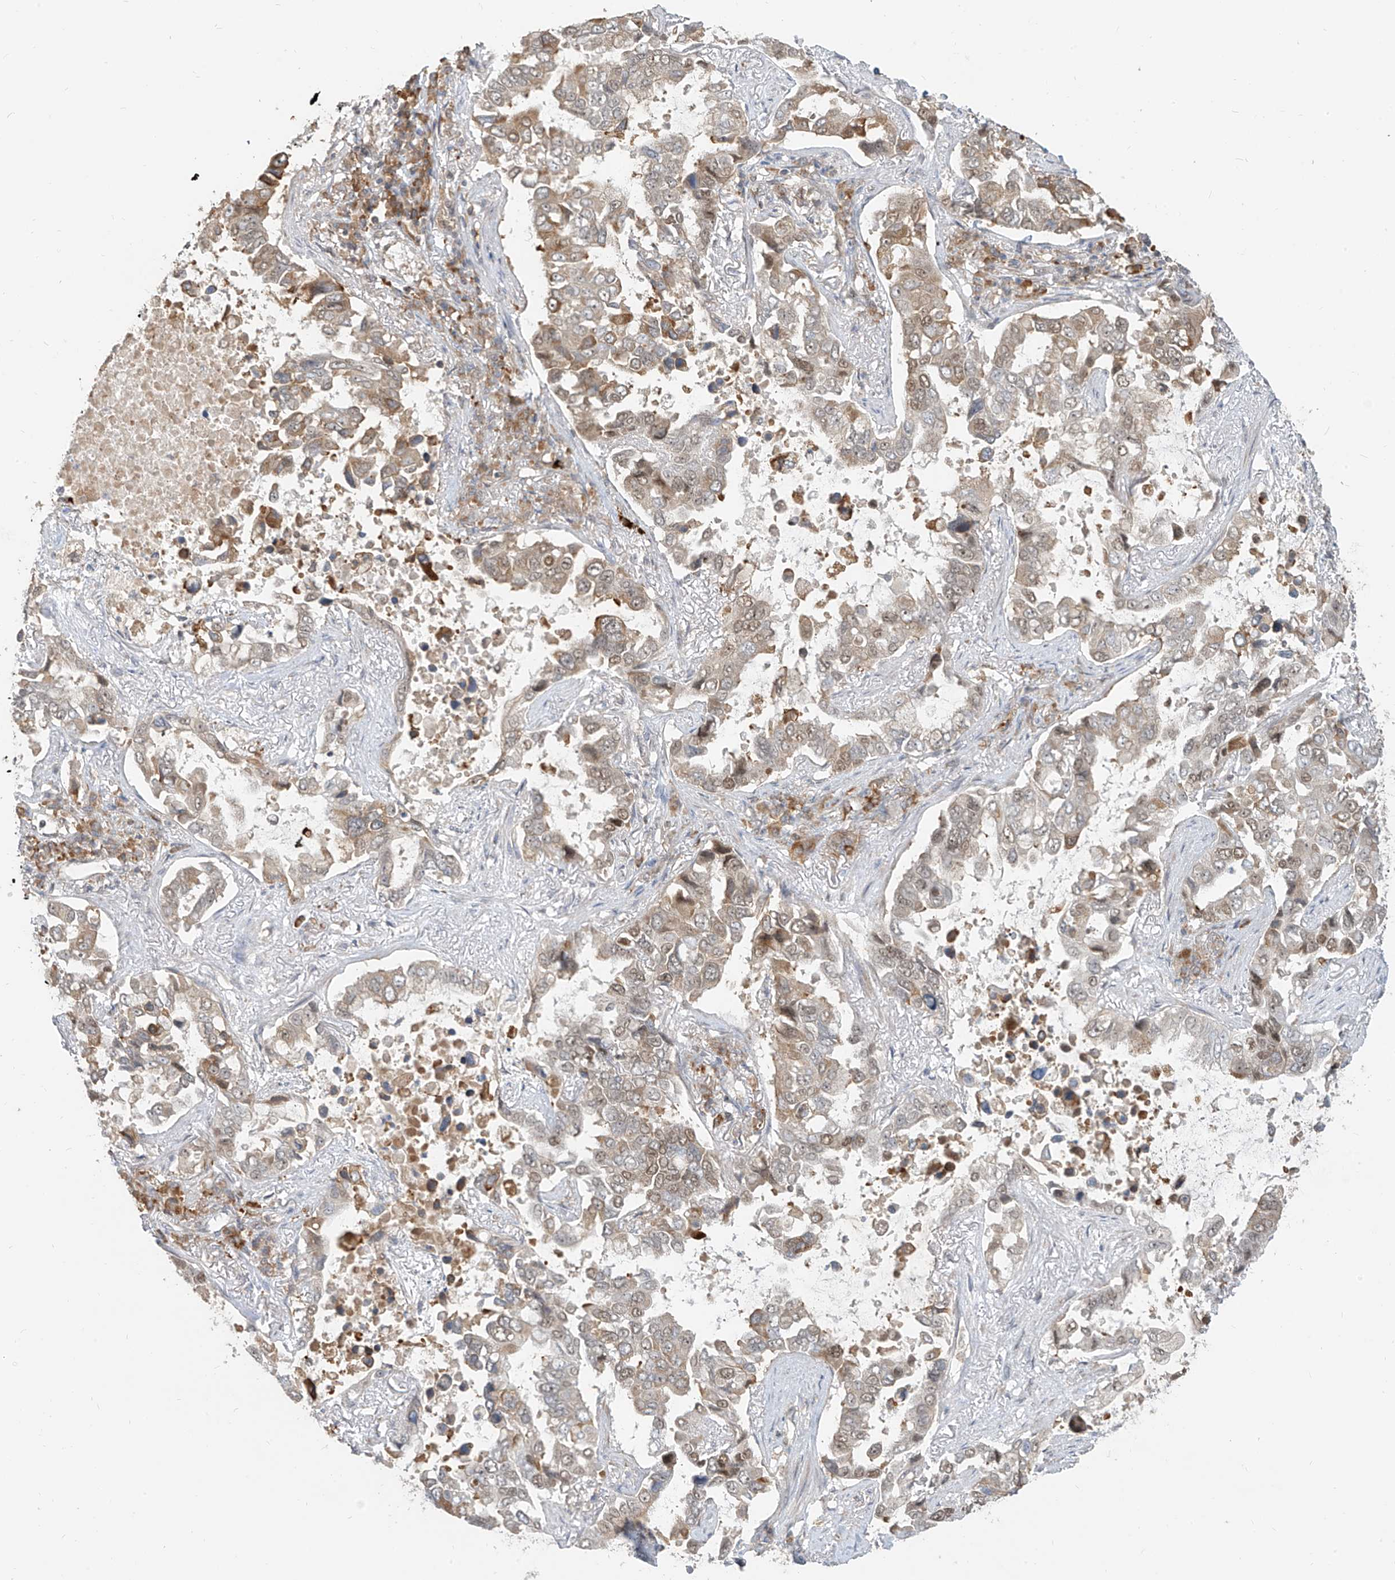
{"staining": {"intensity": "moderate", "quantity": "25%-75%", "location": "cytoplasmic/membranous,nuclear"}, "tissue": "lung cancer", "cell_type": "Tumor cells", "image_type": "cancer", "snomed": [{"axis": "morphology", "description": "Squamous cell carcinoma, NOS"}, {"axis": "topography", "description": "Lung"}], "caption": "Immunohistochemistry (IHC) image of human lung cancer (squamous cell carcinoma) stained for a protein (brown), which exhibits medium levels of moderate cytoplasmic/membranous and nuclear staining in about 25%-75% of tumor cells.", "gene": "ZMYM2", "patient": {"sex": "male", "age": 66}}